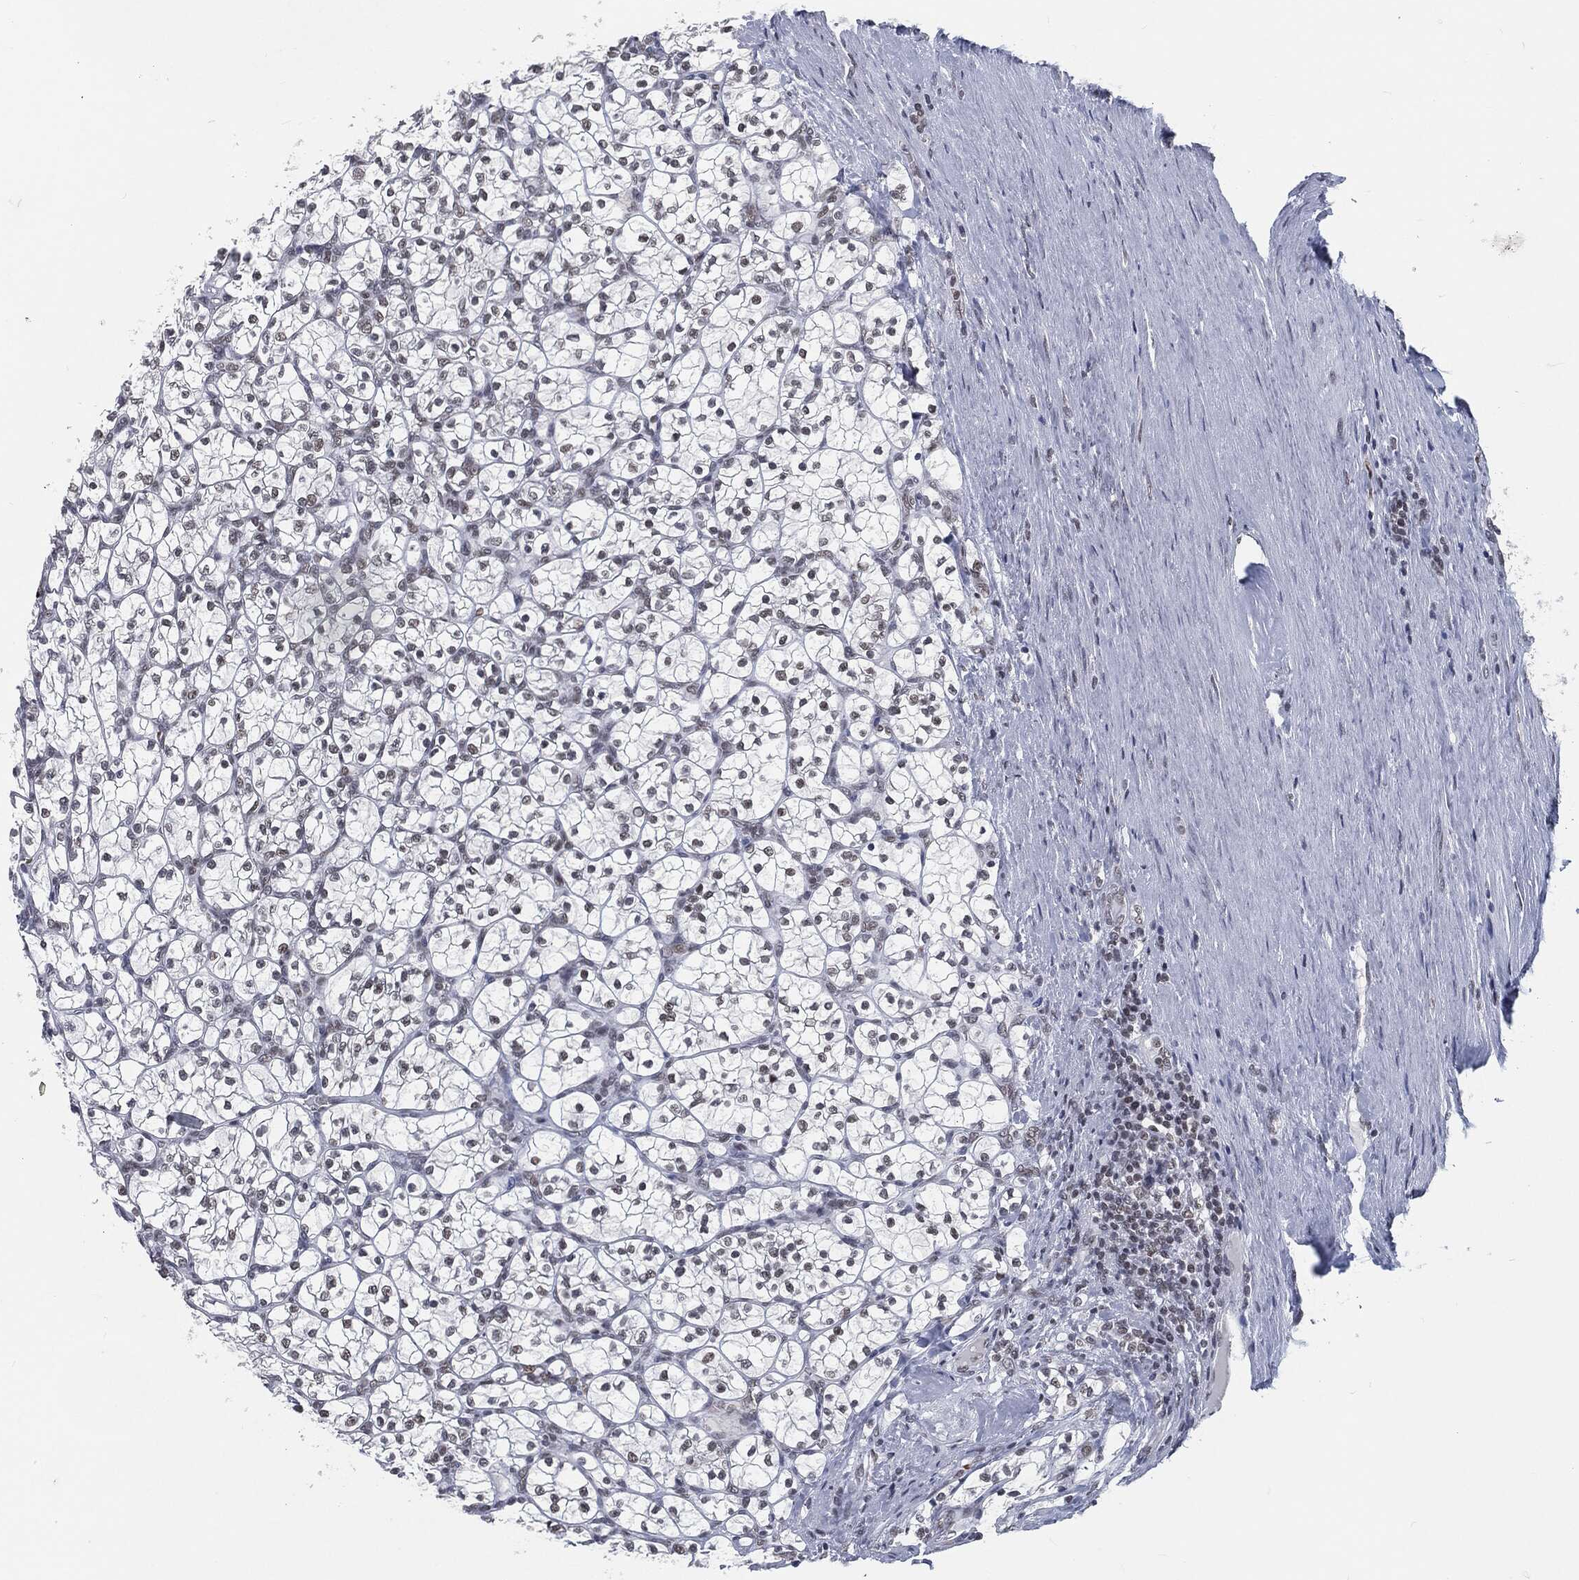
{"staining": {"intensity": "negative", "quantity": "none", "location": "none"}, "tissue": "renal cancer", "cell_type": "Tumor cells", "image_type": "cancer", "snomed": [{"axis": "morphology", "description": "Adenocarcinoma, NOS"}, {"axis": "topography", "description": "Kidney"}], "caption": "There is no significant staining in tumor cells of adenocarcinoma (renal). The staining is performed using DAB (3,3'-diaminobenzidine) brown chromogen with nuclei counter-stained in using hematoxylin.", "gene": "ANXA1", "patient": {"sex": "female", "age": 89}}